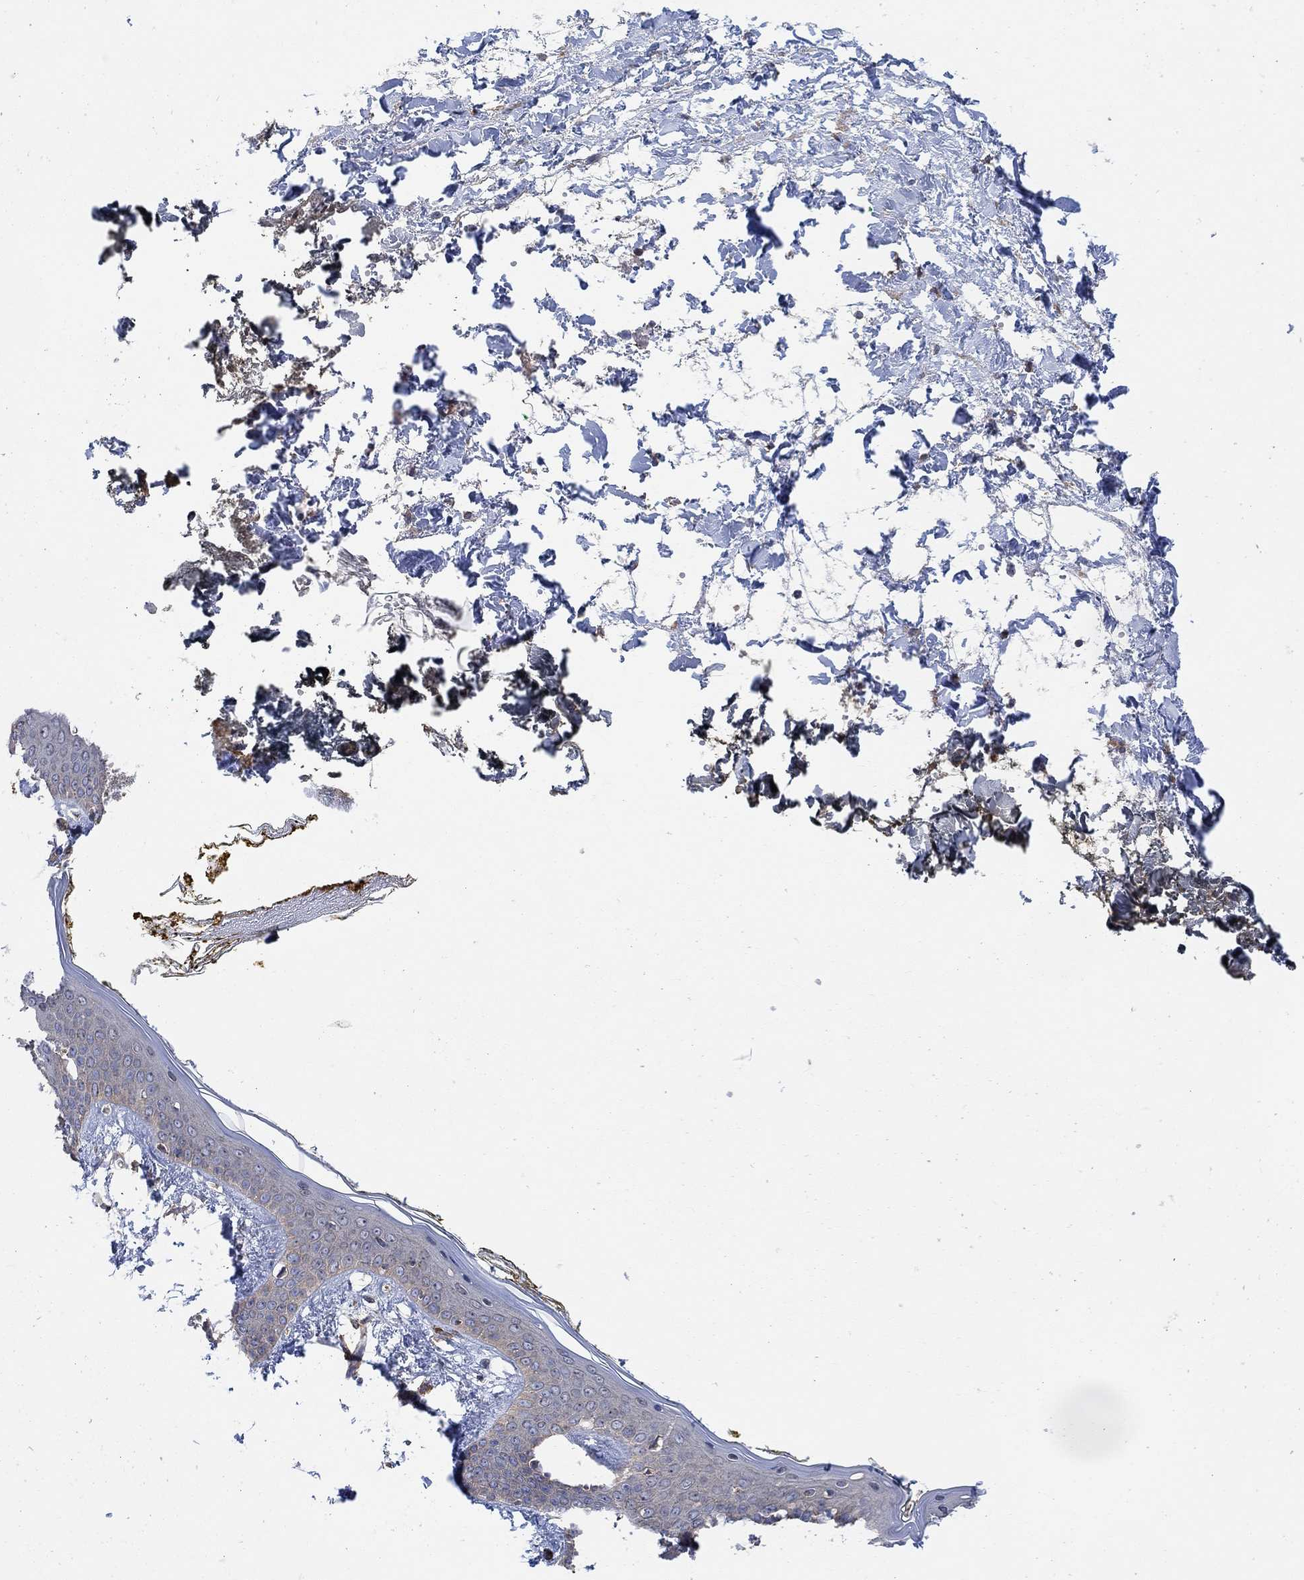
{"staining": {"intensity": "negative", "quantity": "none", "location": "none"}, "tissue": "skin", "cell_type": "Fibroblasts", "image_type": "normal", "snomed": [{"axis": "morphology", "description": "Normal tissue, NOS"}, {"axis": "topography", "description": "Skin"}], "caption": "This histopathology image is of normal skin stained with immunohistochemistry (IHC) to label a protein in brown with the nuclei are counter-stained blue. There is no staining in fibroblasts.", "gene": "BLOC1S3", "patient": {"sex": "female", "age": 34}}